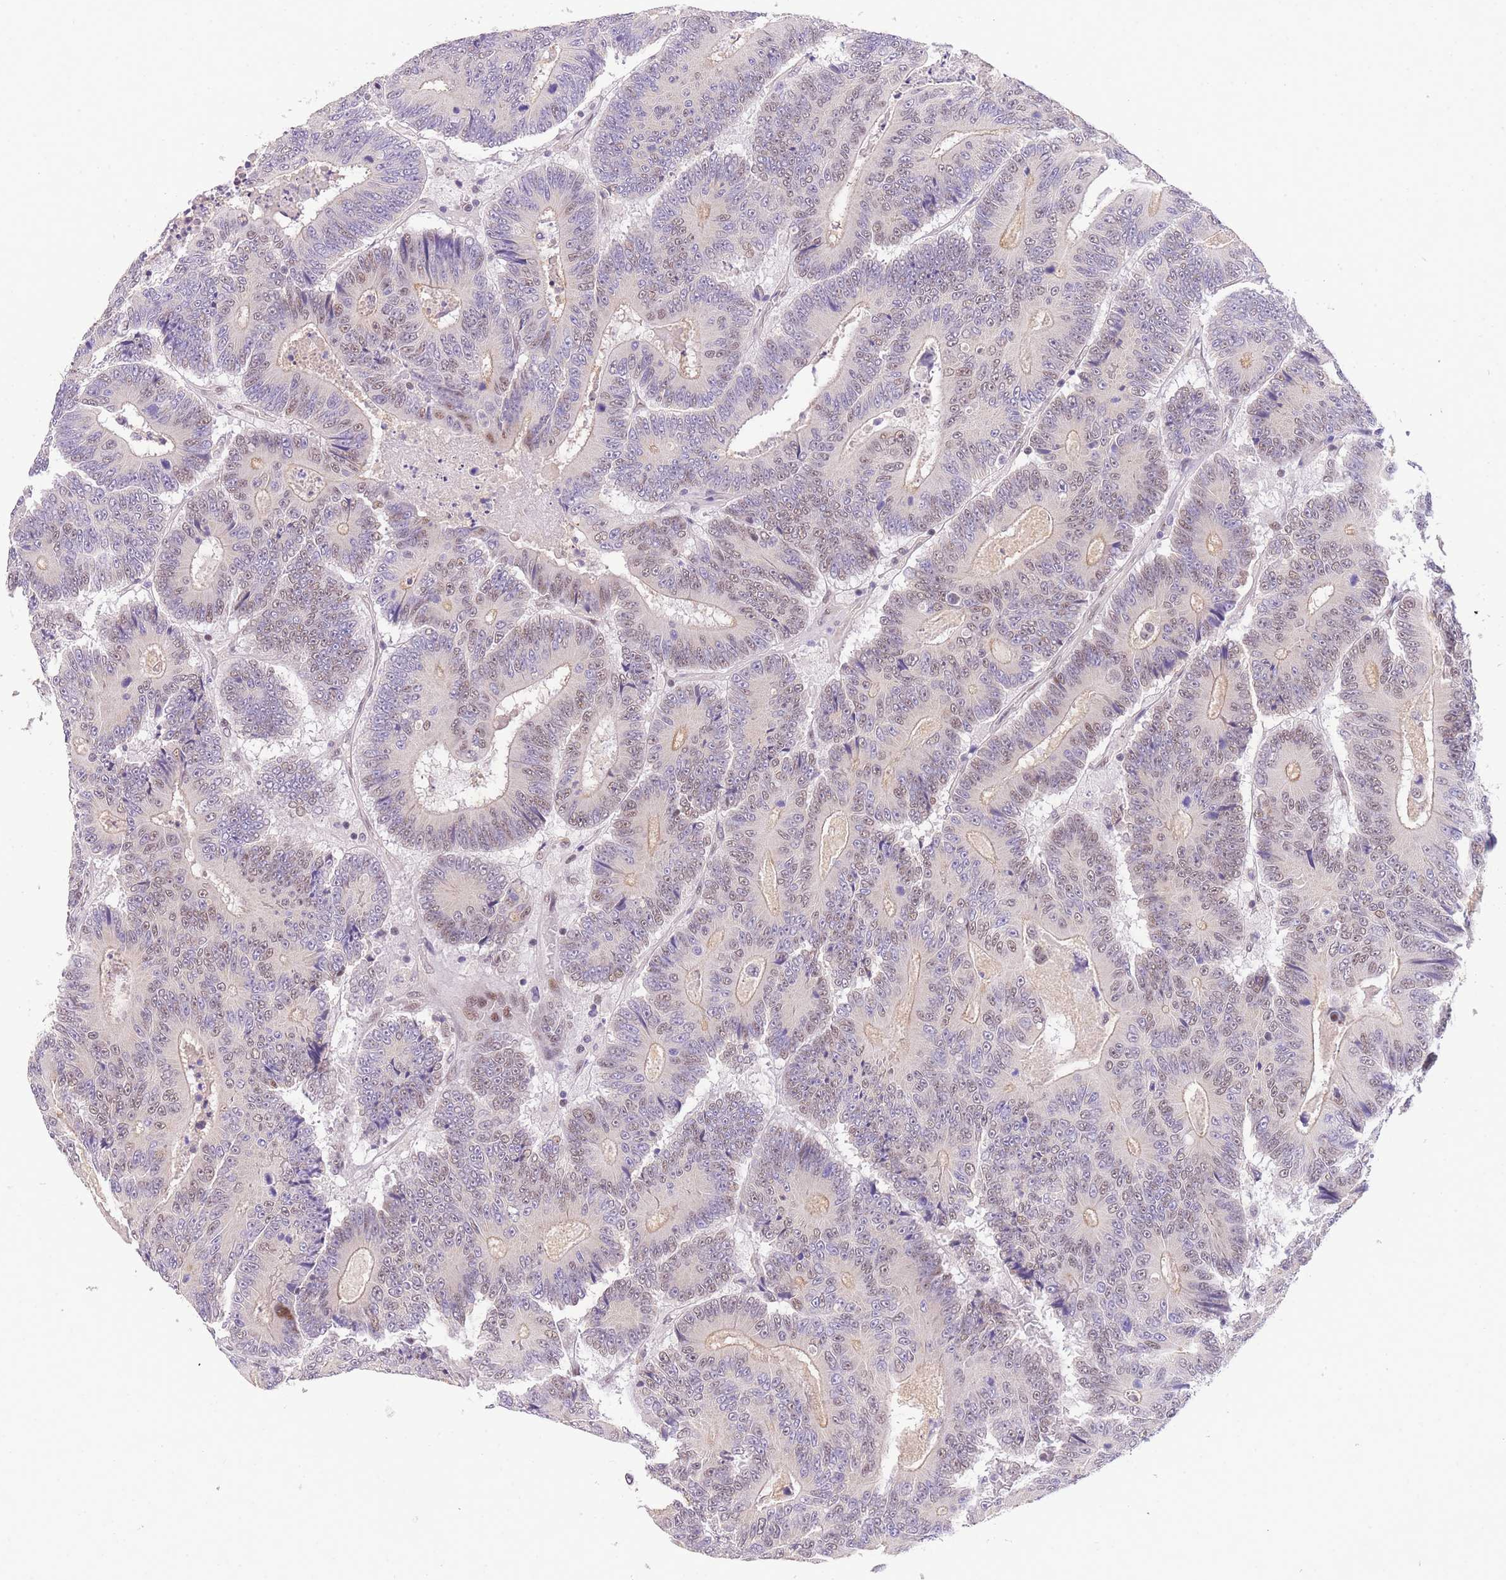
{"staining": {"intensity": "weak", "quantity": "25%-75%", "location": "nuclear"}, "tissue": "colorectal cancer", "cell_type": "Tumor cells", "image_type": "cancer", "snomed": [{"axis": "morphology", "description": "Adenocarcinoma, NOS"}, {"axis": "topography", "description": "Colon"}], "caption": "The photomicrograph demonstrates staining of adenocarcinoma (colorectal), revealing weak nuclear protein expression (brown color) within tumor cells.", "gene": "SLC35F2", "patient": {"sex": "male", "age": 83}}